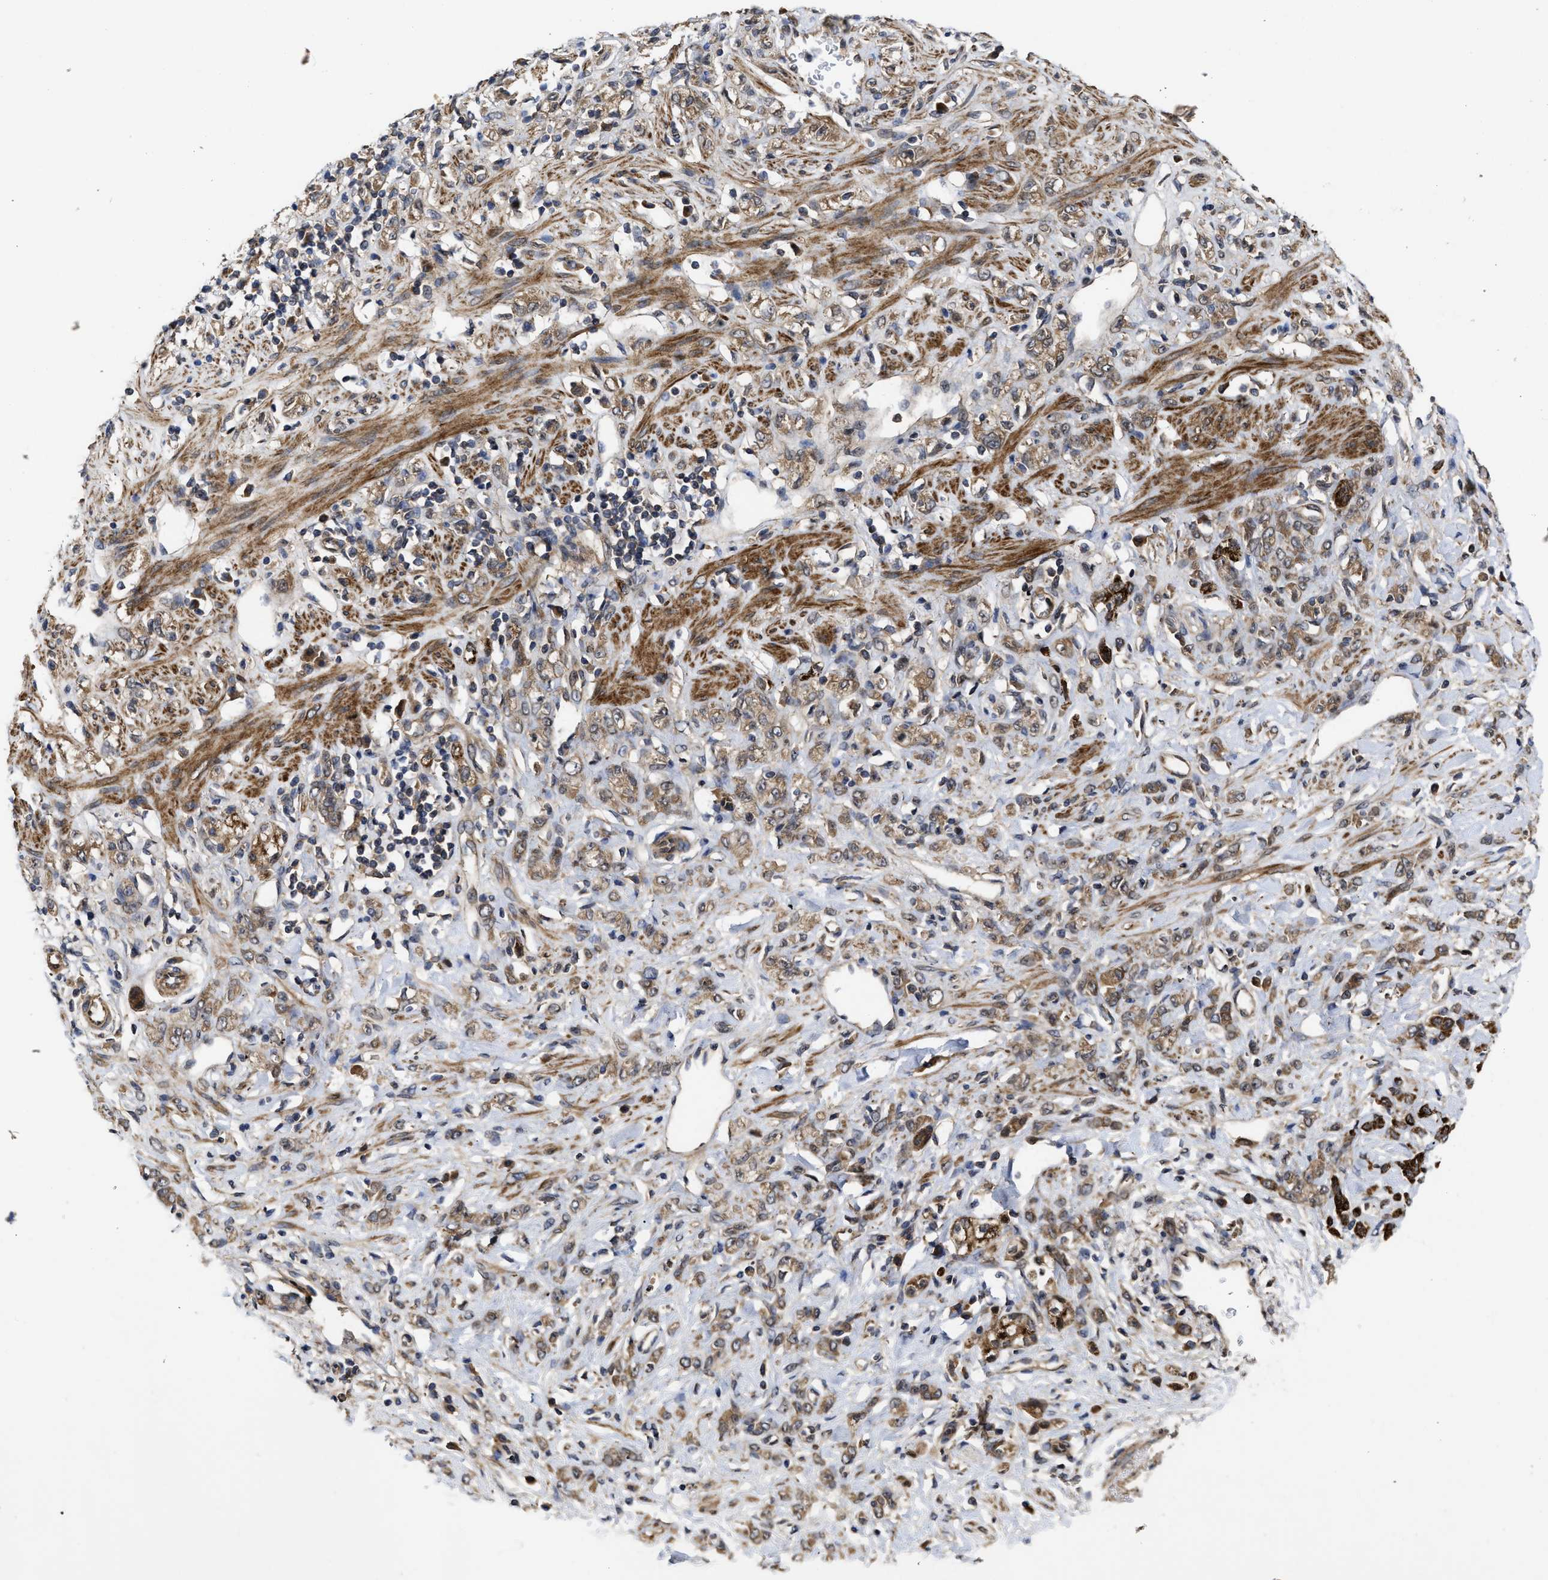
{"staining": {"intensity": "strong", "quantity": ">75%", "location": "cytoplasmic/membranous"}, "tissue": "stomach cancer", "cell_type": "Tumor cells", "image_type": "cancer", "snomed": [{"axis": "morphology", "description": "Normal tissue, NOS"}, {"axis": "morphology", "description": "Adenocarcinoma, NOS"}, {"axis": "topography", "description": "Stomach"}], "caption": "About >75% of tumor cells in stomach cancer (adenocarcinoma) display strong cytoplasmic/membranous protein positivity as visualized by brown immunohistochemical staining.", "gene": "FZD6", "patient": {"sex": "male", "age": 82}}